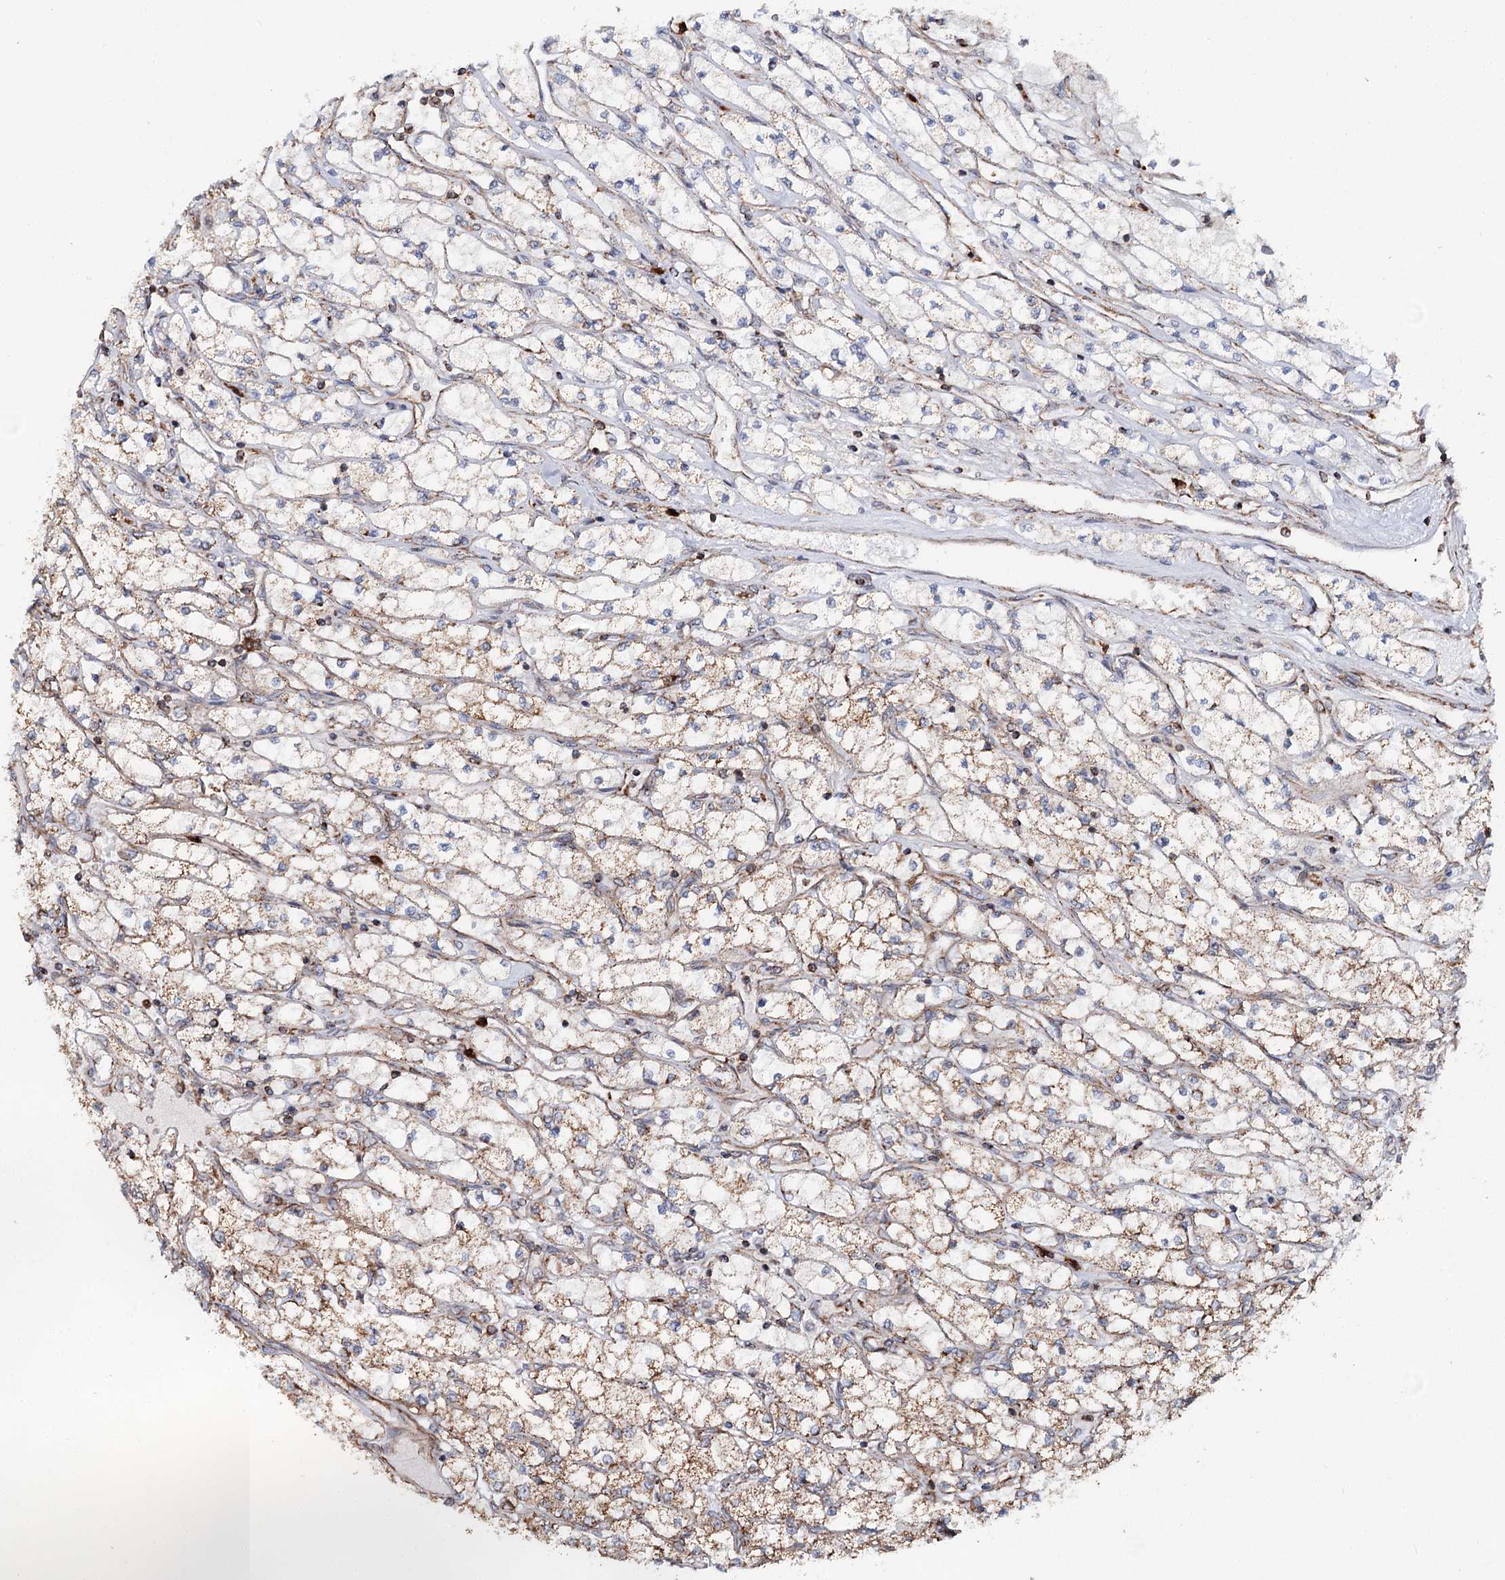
{"staining": {"intensity": "moderate", "quantity": "25%-75%", "location": "cytoplasmic/membranous"}, "tissue": "renal cancer", "cell_type": "Tumor cells", "image_type": "cancer", "snomed": [{"axis": "morphology", "description": "Adenocarcinoma, NOS"}, {"axis": "topography", "description": "Kidney"}], "caption": "Protein staining of renal adenocarcinoma tissue displays moderate cytoplasmic/membranous staining in approximately 25%-75% of tumor cells.", "gene": "FGFR1OP2", "patient": {"sex": "male", "age": 80}}